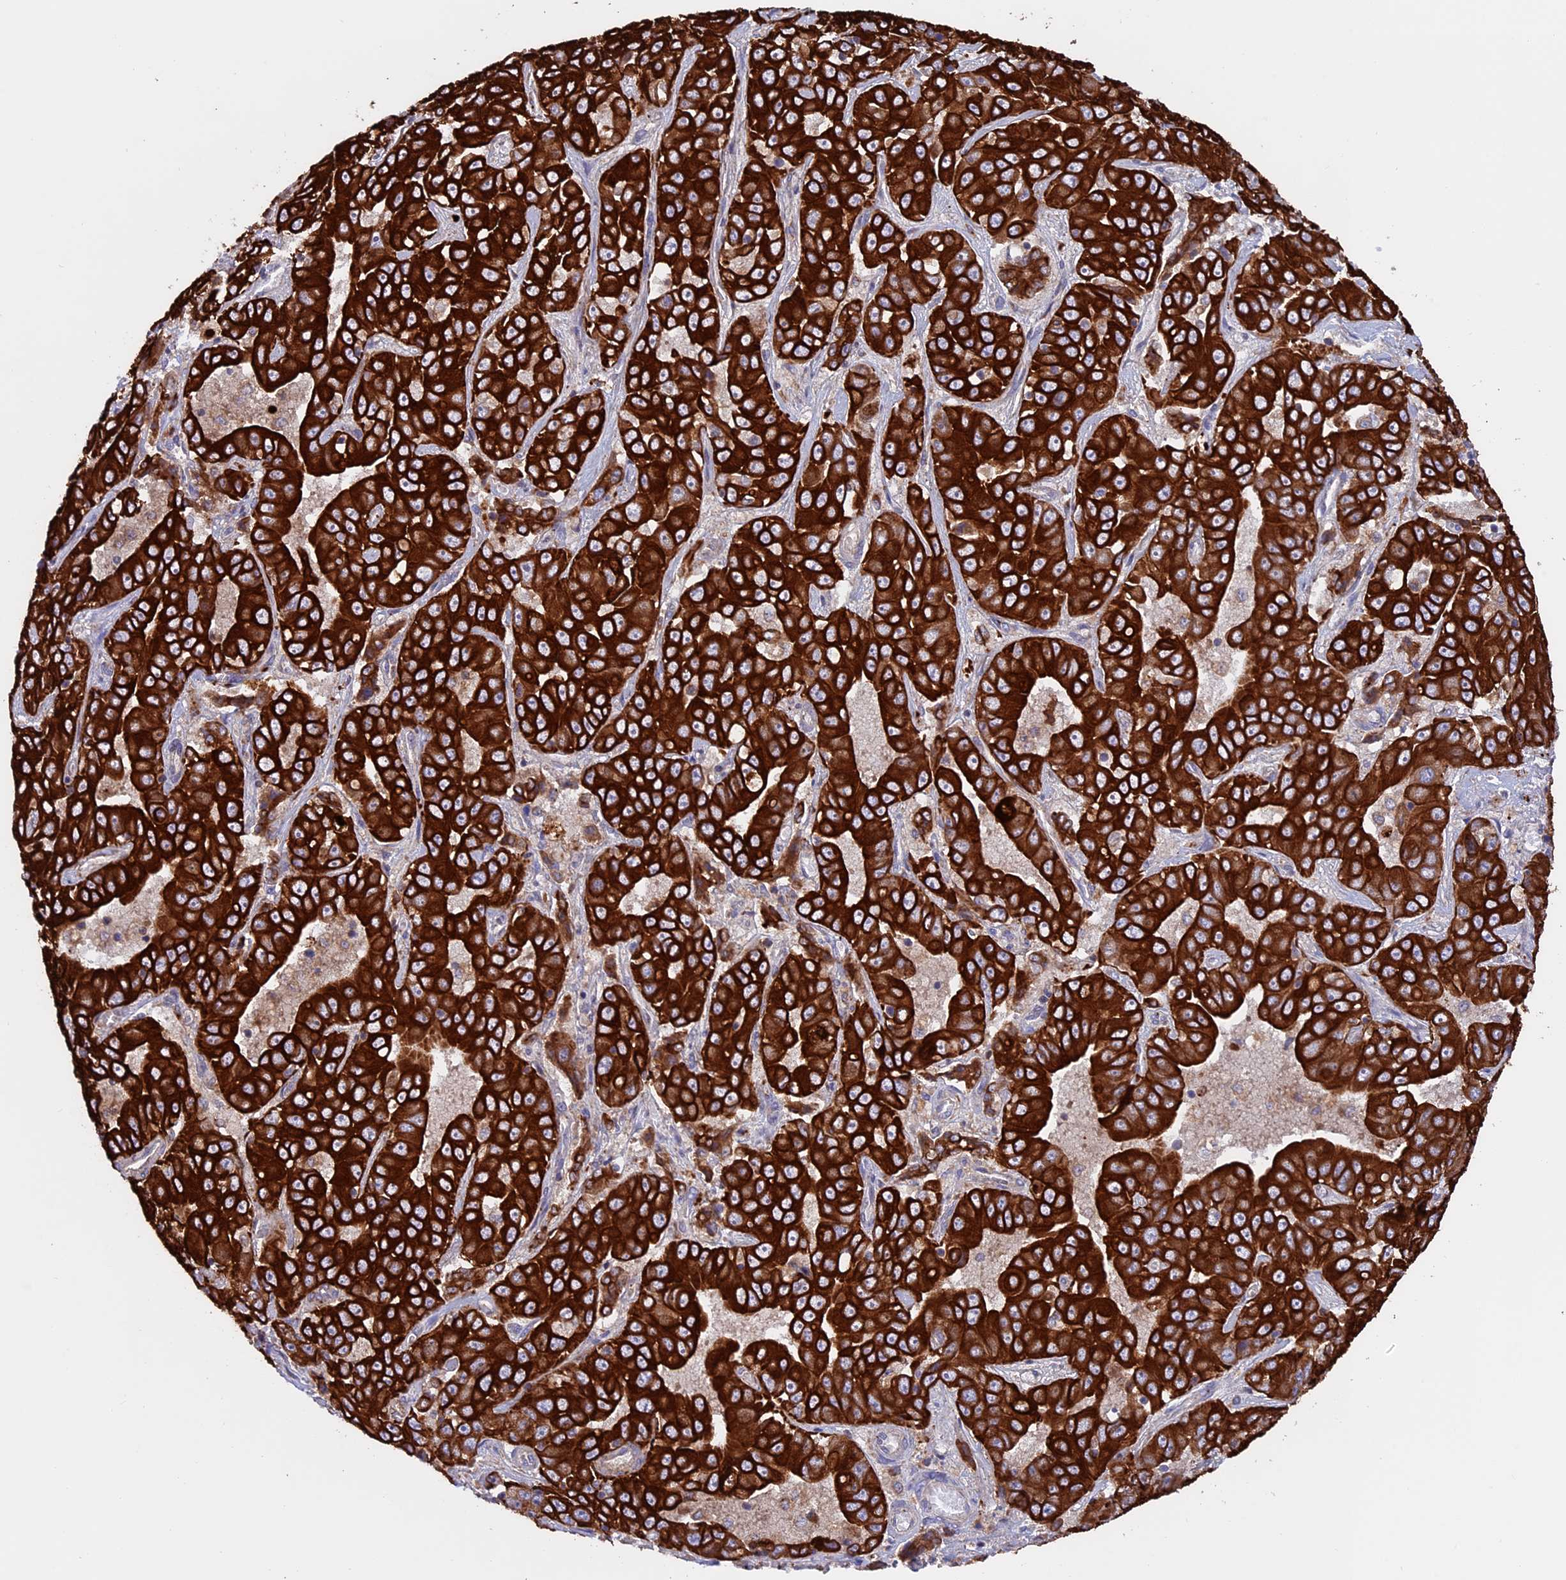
{"staining": {"intensity": "strong", "quantity": ">75%", "location": "cytoplasmic/membranous"}, "tissue": "liver cancer", "cell_type": "Tumor cells", "image_type": "cancer", "snomed": [{"axis": "morphology", "description": "Cholangiocarcinoma"}, {"axis": "topography", "description": "Liver"}], "caption": "Liver cancer (cholangiocarcinoma) tissue reveals strong cytoplasmic/membranous staining in about >75% of tumor cells, visualized by immunohistochemistry.", "gene": "PTPN9", "patient": {"sex": "female", "age": 52}}